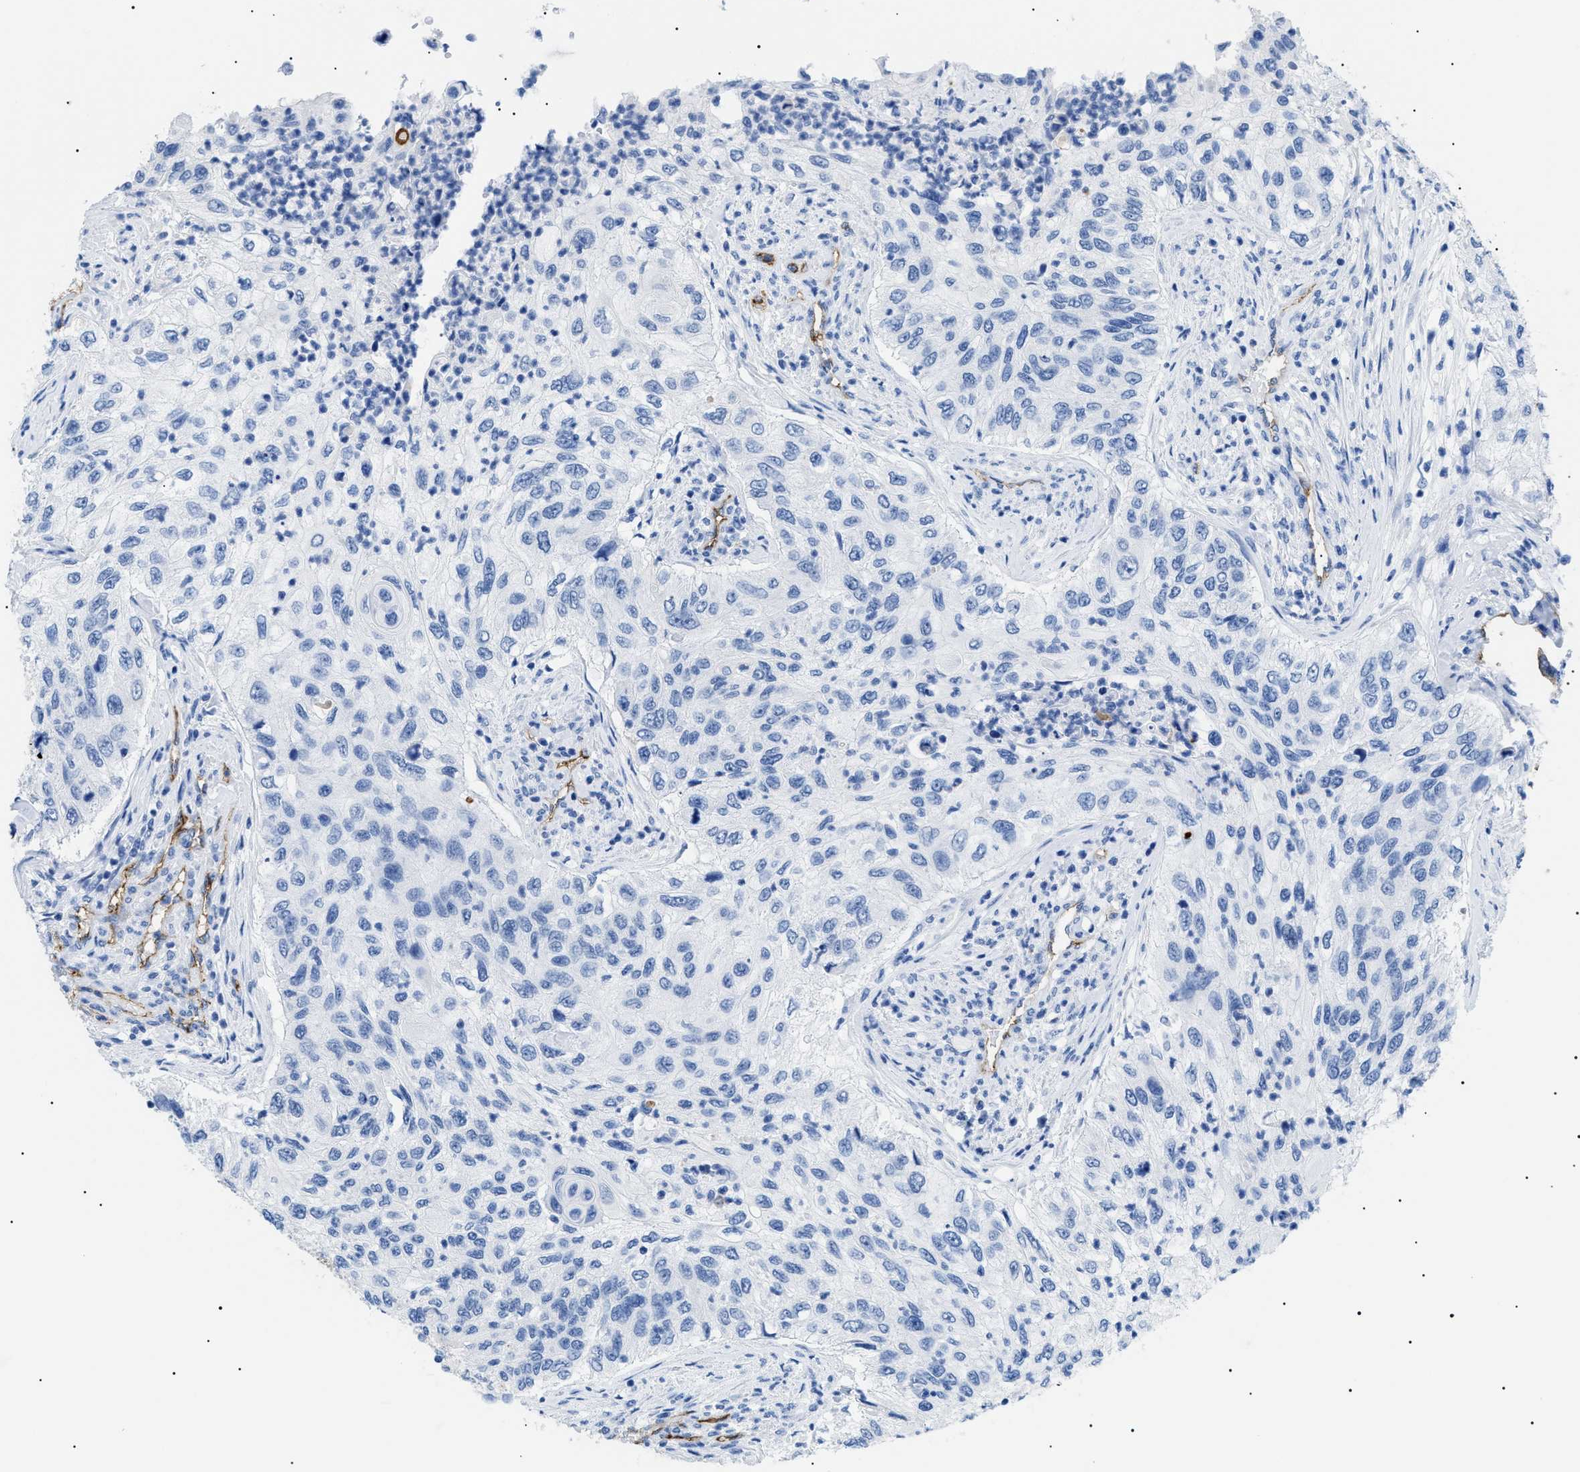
{"staining": {"intensity": "negative", "quantity": "none", "location": "none"}, "tissue": "urothelial cancer", "cell_type": "Tumor cells", "image_type": "cancer", "snomed": [{"axis": "morphology", "description": "Urothelial carcinoma, High grade"}, {"axis": "topography", "description": "Urinary bladder"}], "caption": "This micrograph is of urothelial carcinoma (high-grade) stained with immunohistochemistry (IHC) to label a protein in brown with the nuclei are counter-stained blue. There is no expression in tumor cells.", "gene": "PODXL", "patient": {"sex": "female", "age": 60}}